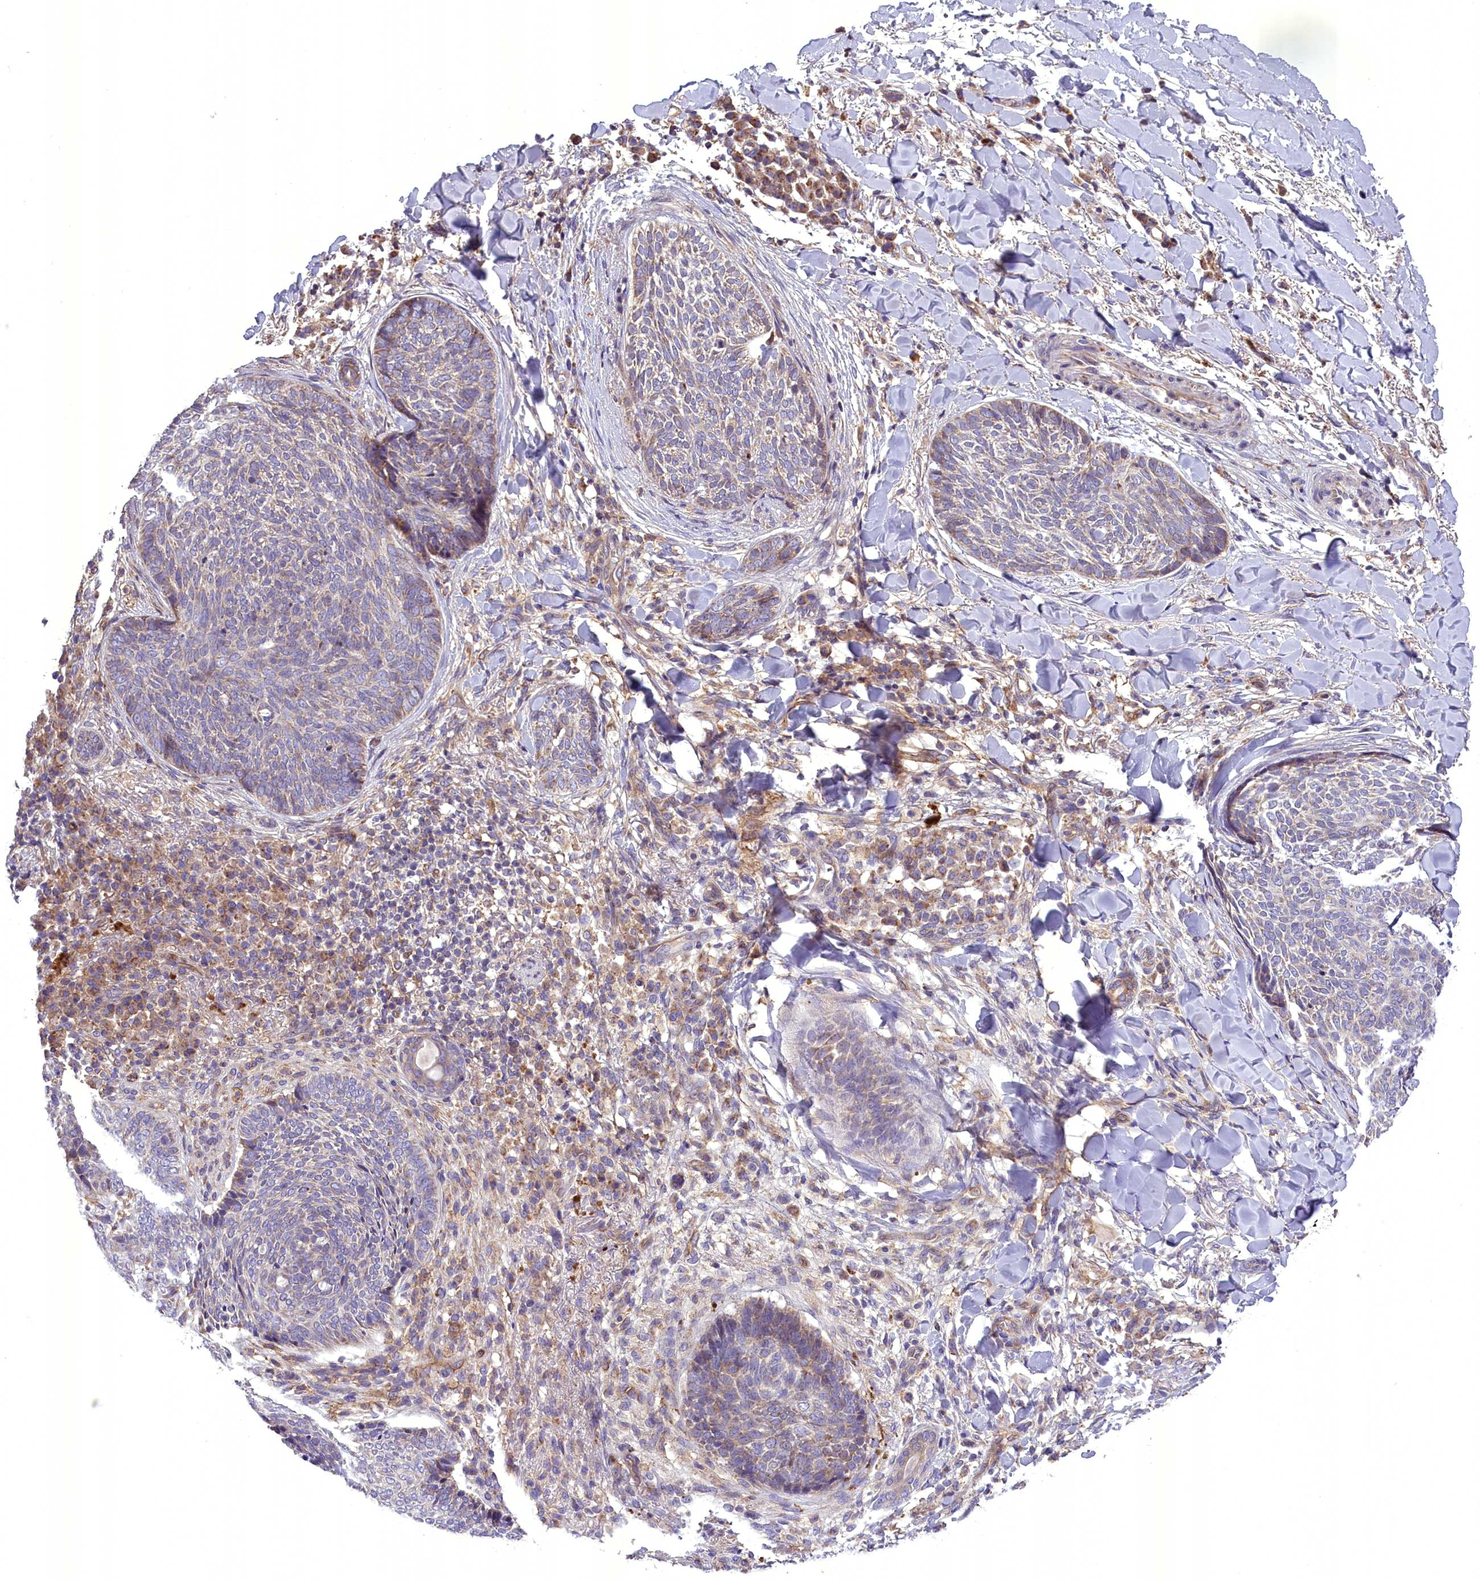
{"staining": {"intensity": "weak", "quantity": "<25%", "location": "cytoplasmic/membranous"}, "tissue": "skin cancer", "cell_type": "Tumor cells", "image_type": "cancer", "snomed": [{"axis": "morphology", "description": "Basal cell carcinoma"}, {"axis": "topography", "description": "Skin"}], "caption": "Immunohistochemical staining of human skin basal cell carcinoma exhibits no significant positivity in tumor cells.", "gene": "DNAJB9", "patient": {"sex": "male", "age": 85}}